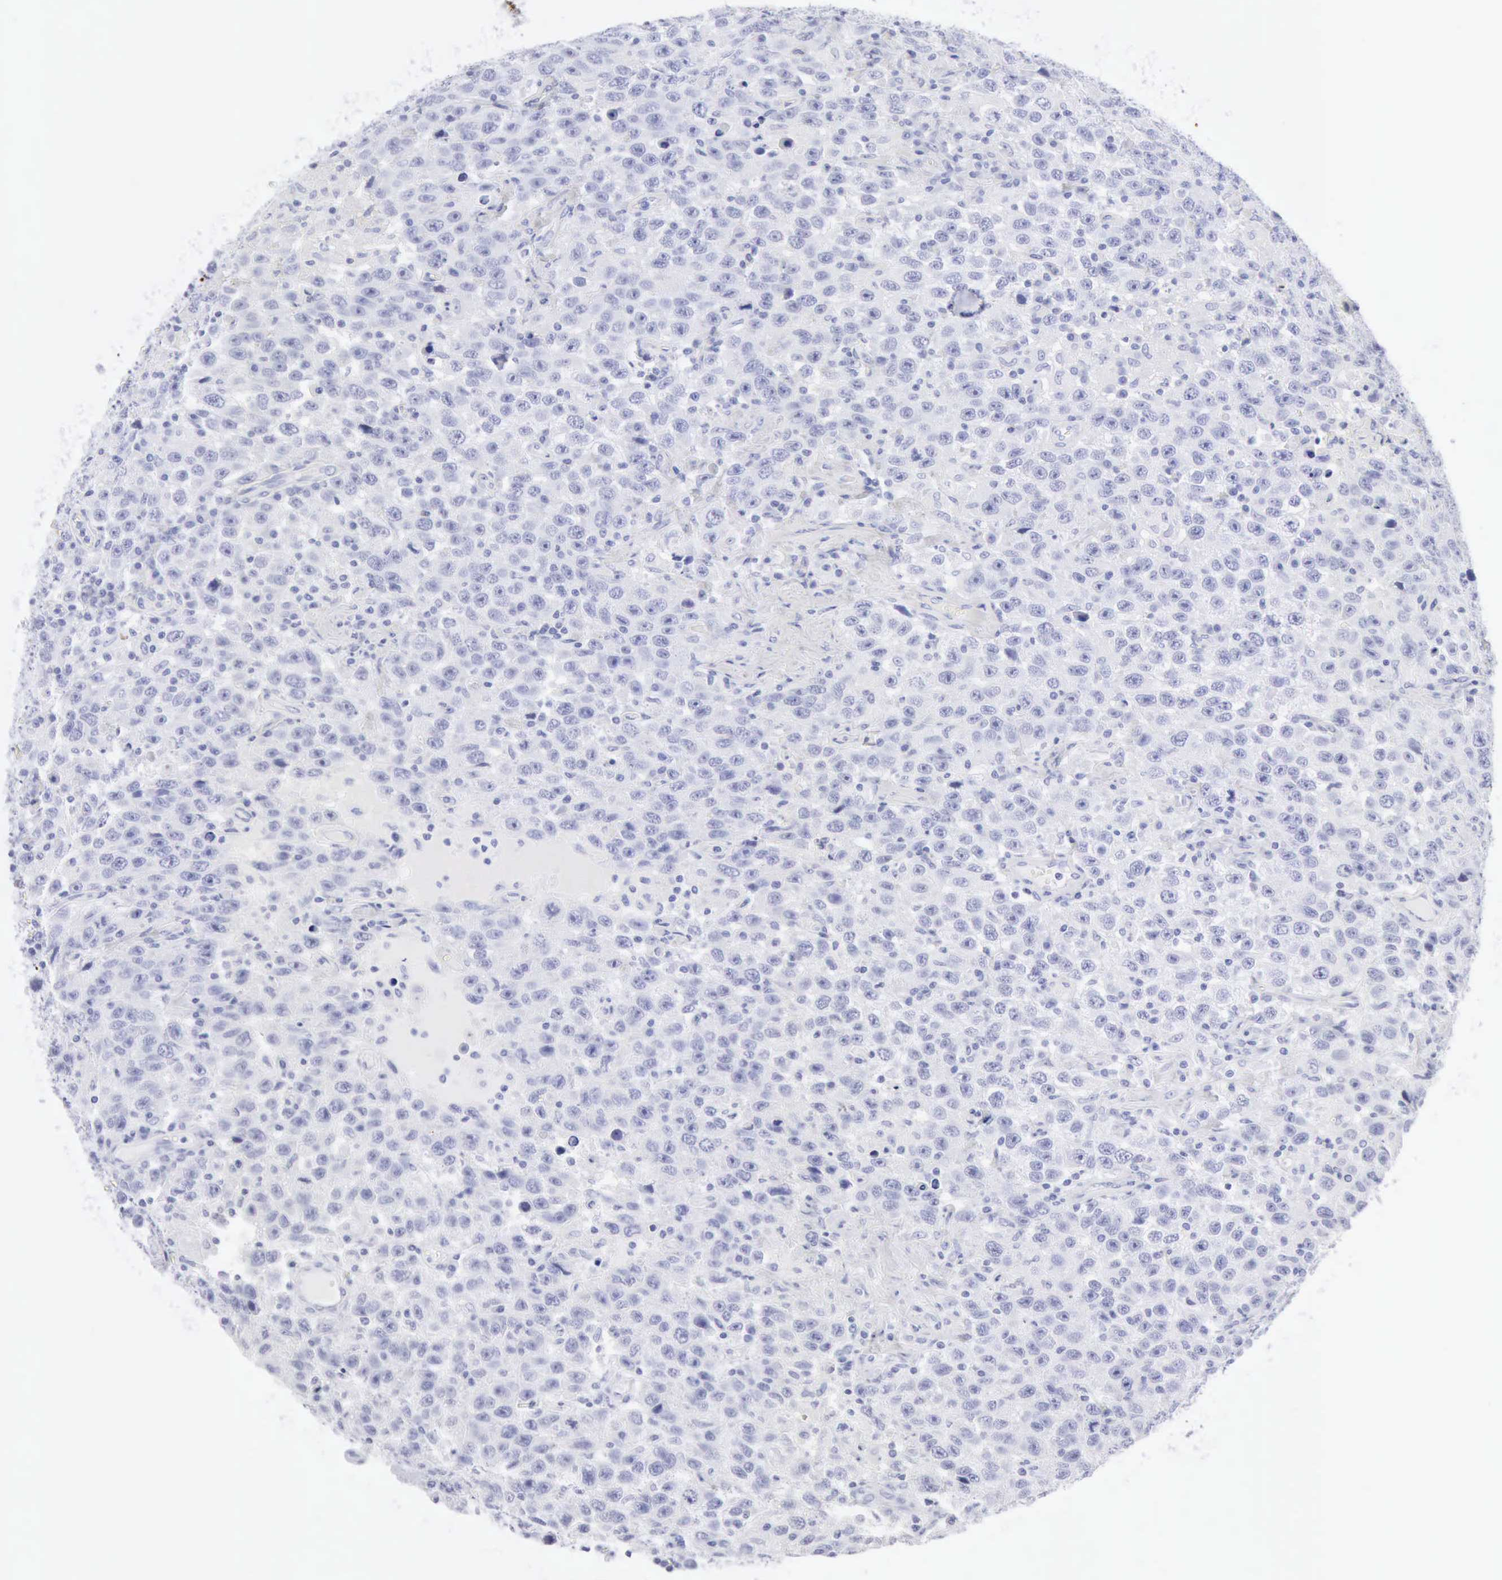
{"staining": {"intensity": "negative", "quantity": "none", "location": "none"}, "tissue": "testis cancer", "cell_type": "Tumor cells", "image_type": "cancer", "snomed": [{"axis": "morphology", "description": "Seminoma, NOS"}, {"axis": "topography", "description": "Testis"}], "caption": "This is an IHC image of testis cancer. There is no staining in tumor cells.", "gene": "KRT5", "patient": {"sex": "male", "age": 41}}